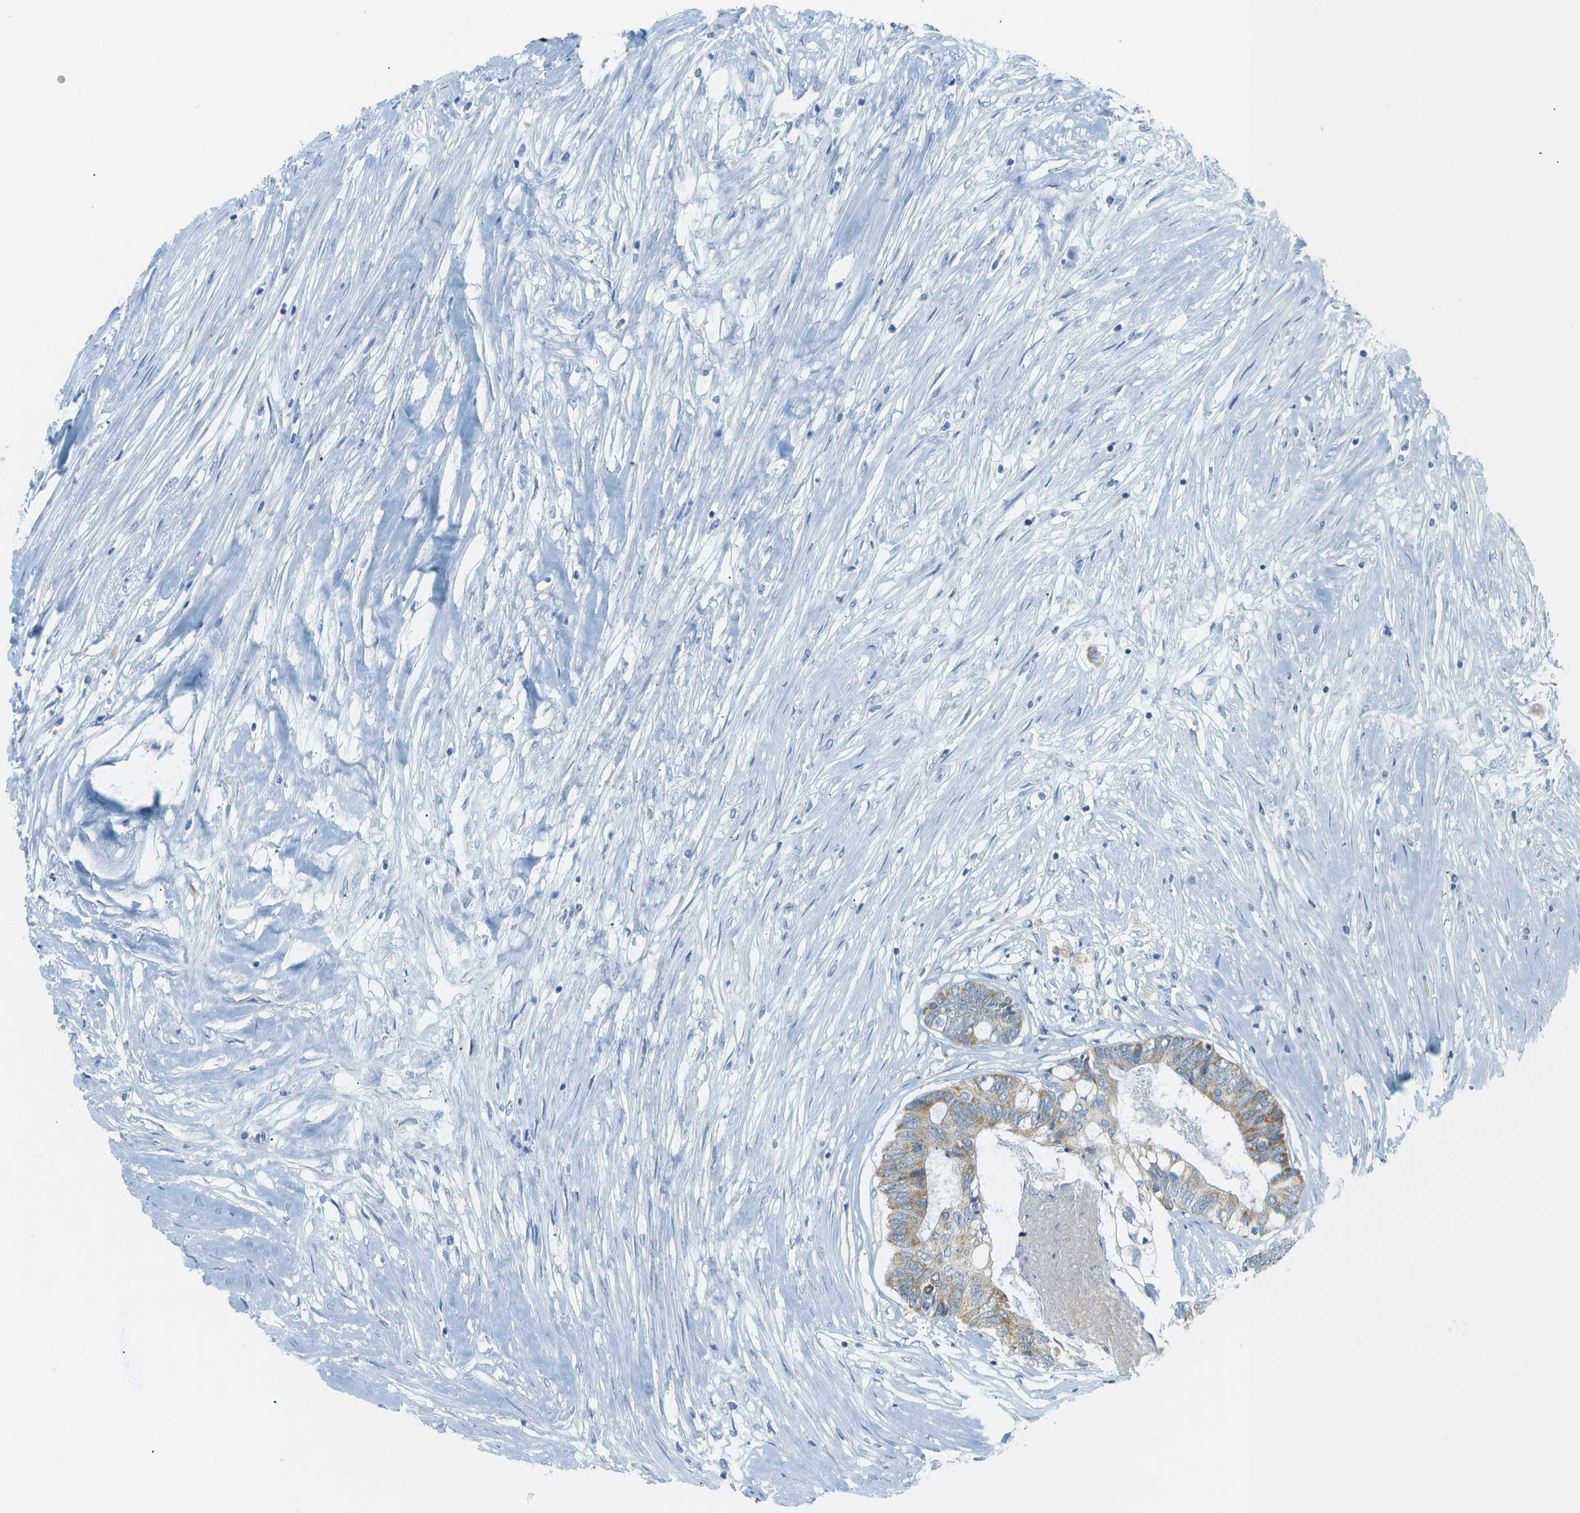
{"staining": {"intensity": "moderate", "quantity": "25%-75%", "location": "cytoplasmic/membranous"}, "tissue": "colorectal cancer", "cell_type": "Tumor cells", "image_type": "cancer", "snomed": [{"axis": "morphology", "description": "Adenocarcinoma, NOS"}, {"axis": "topography", "description": "Rectum"}], "caption": "Protein staining of colorectal cancer (adenocarcinoma) tissue exhibits moderate cytoplasmic/membranous positivity in about 25%-75% of tumor cells.", "gene": "SMYD5", "patient": {"sex": "male", "age": 63}}